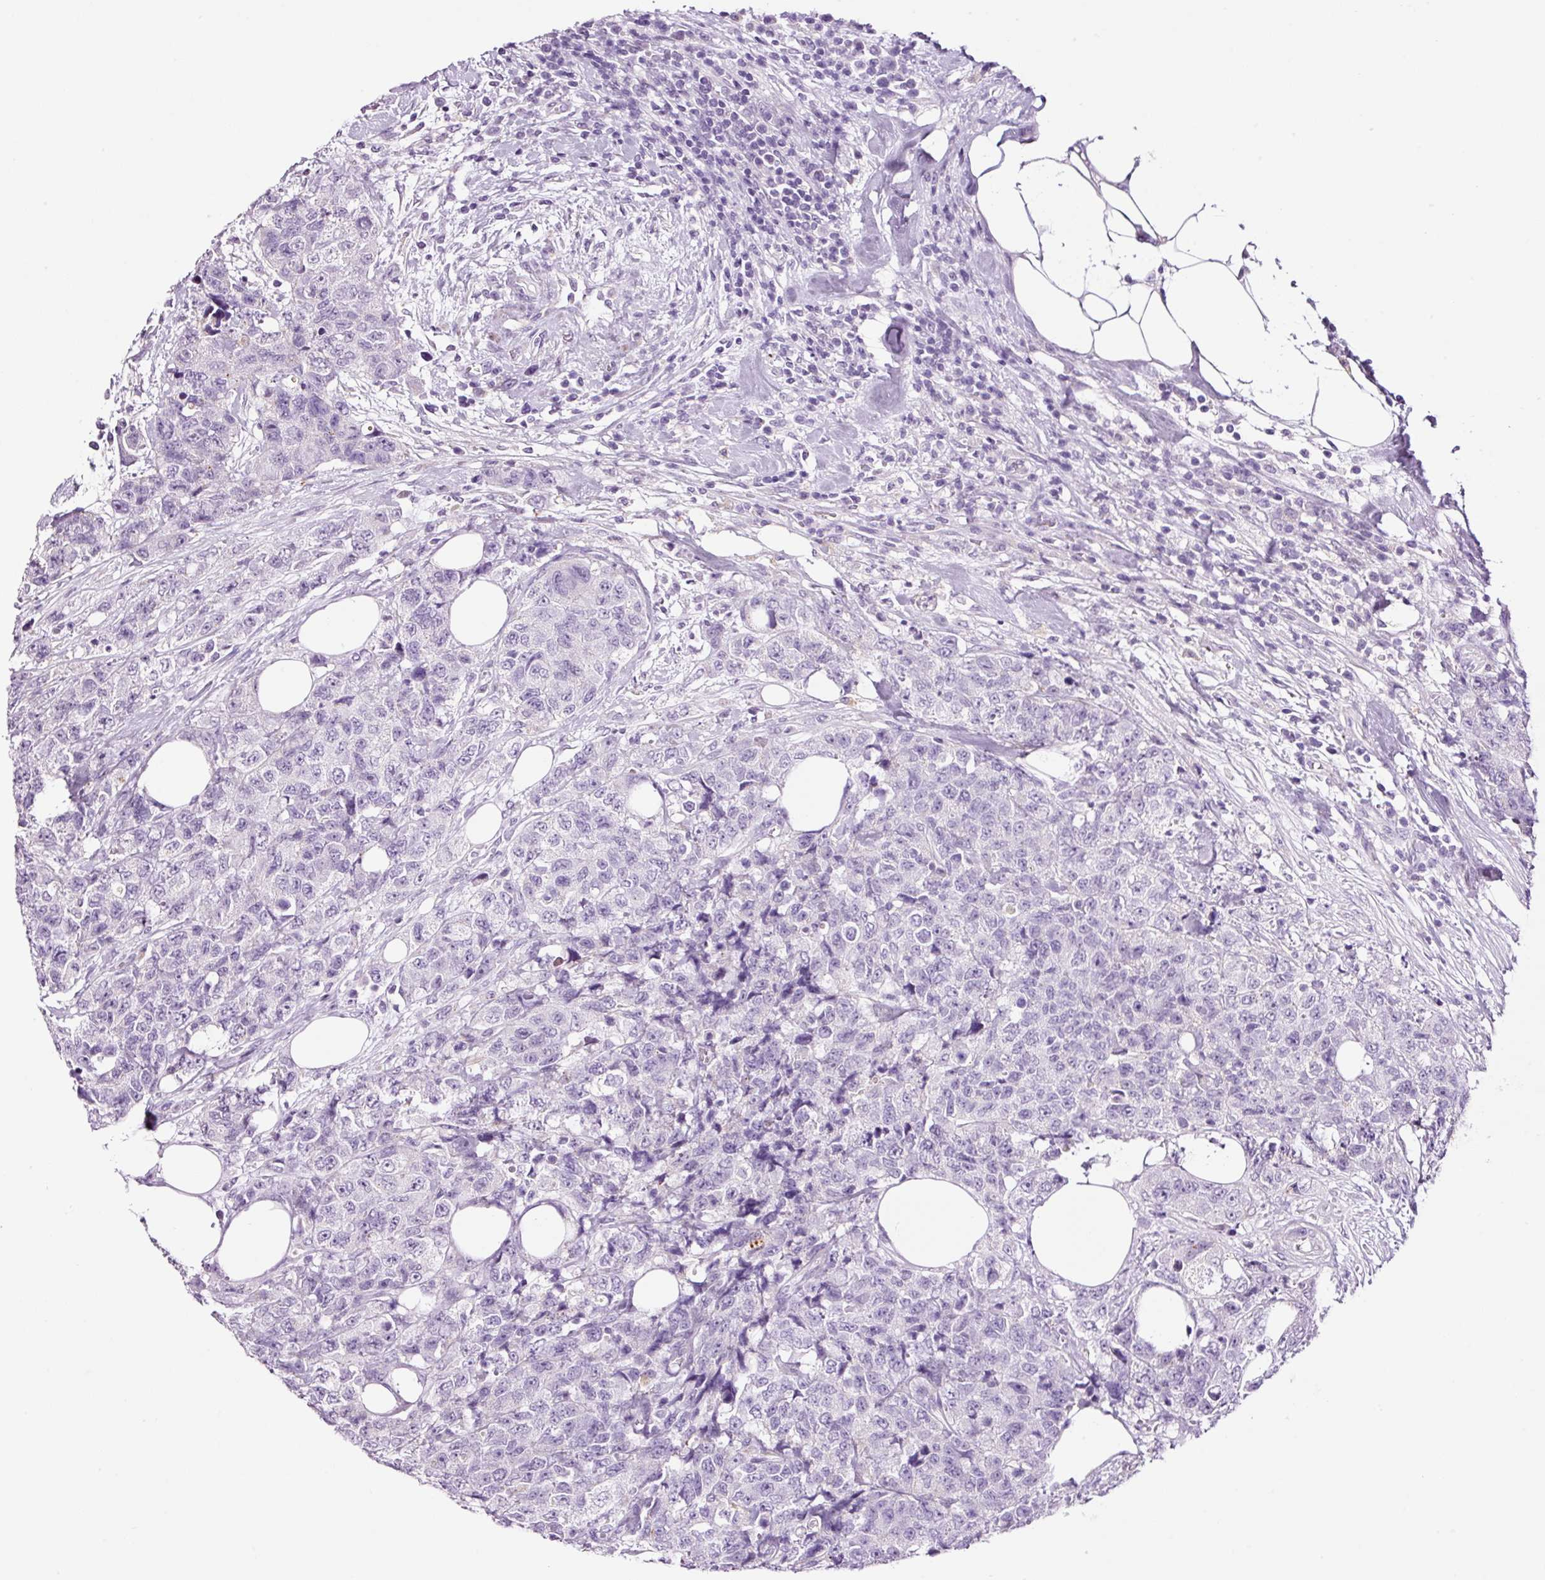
{"staining": {"intensity": "negative", "quantity": "none", "location": "none"}, "tissue": "urothelial cancer", "cell_type": "Tumor cells", "image_type": "cancer", "snomed": [{"axis": "morphology", "description": "Urothelial carcinoma, High grade"}, {"axis": "topography", "description": "Urinary bladder"}], "caption": "Immunohistochemistry (IHC) of human urothelial cancer reveals no staining in tumor cells.", "gene": "RTF2", "patient": {"sex": "female", "age": 78}}